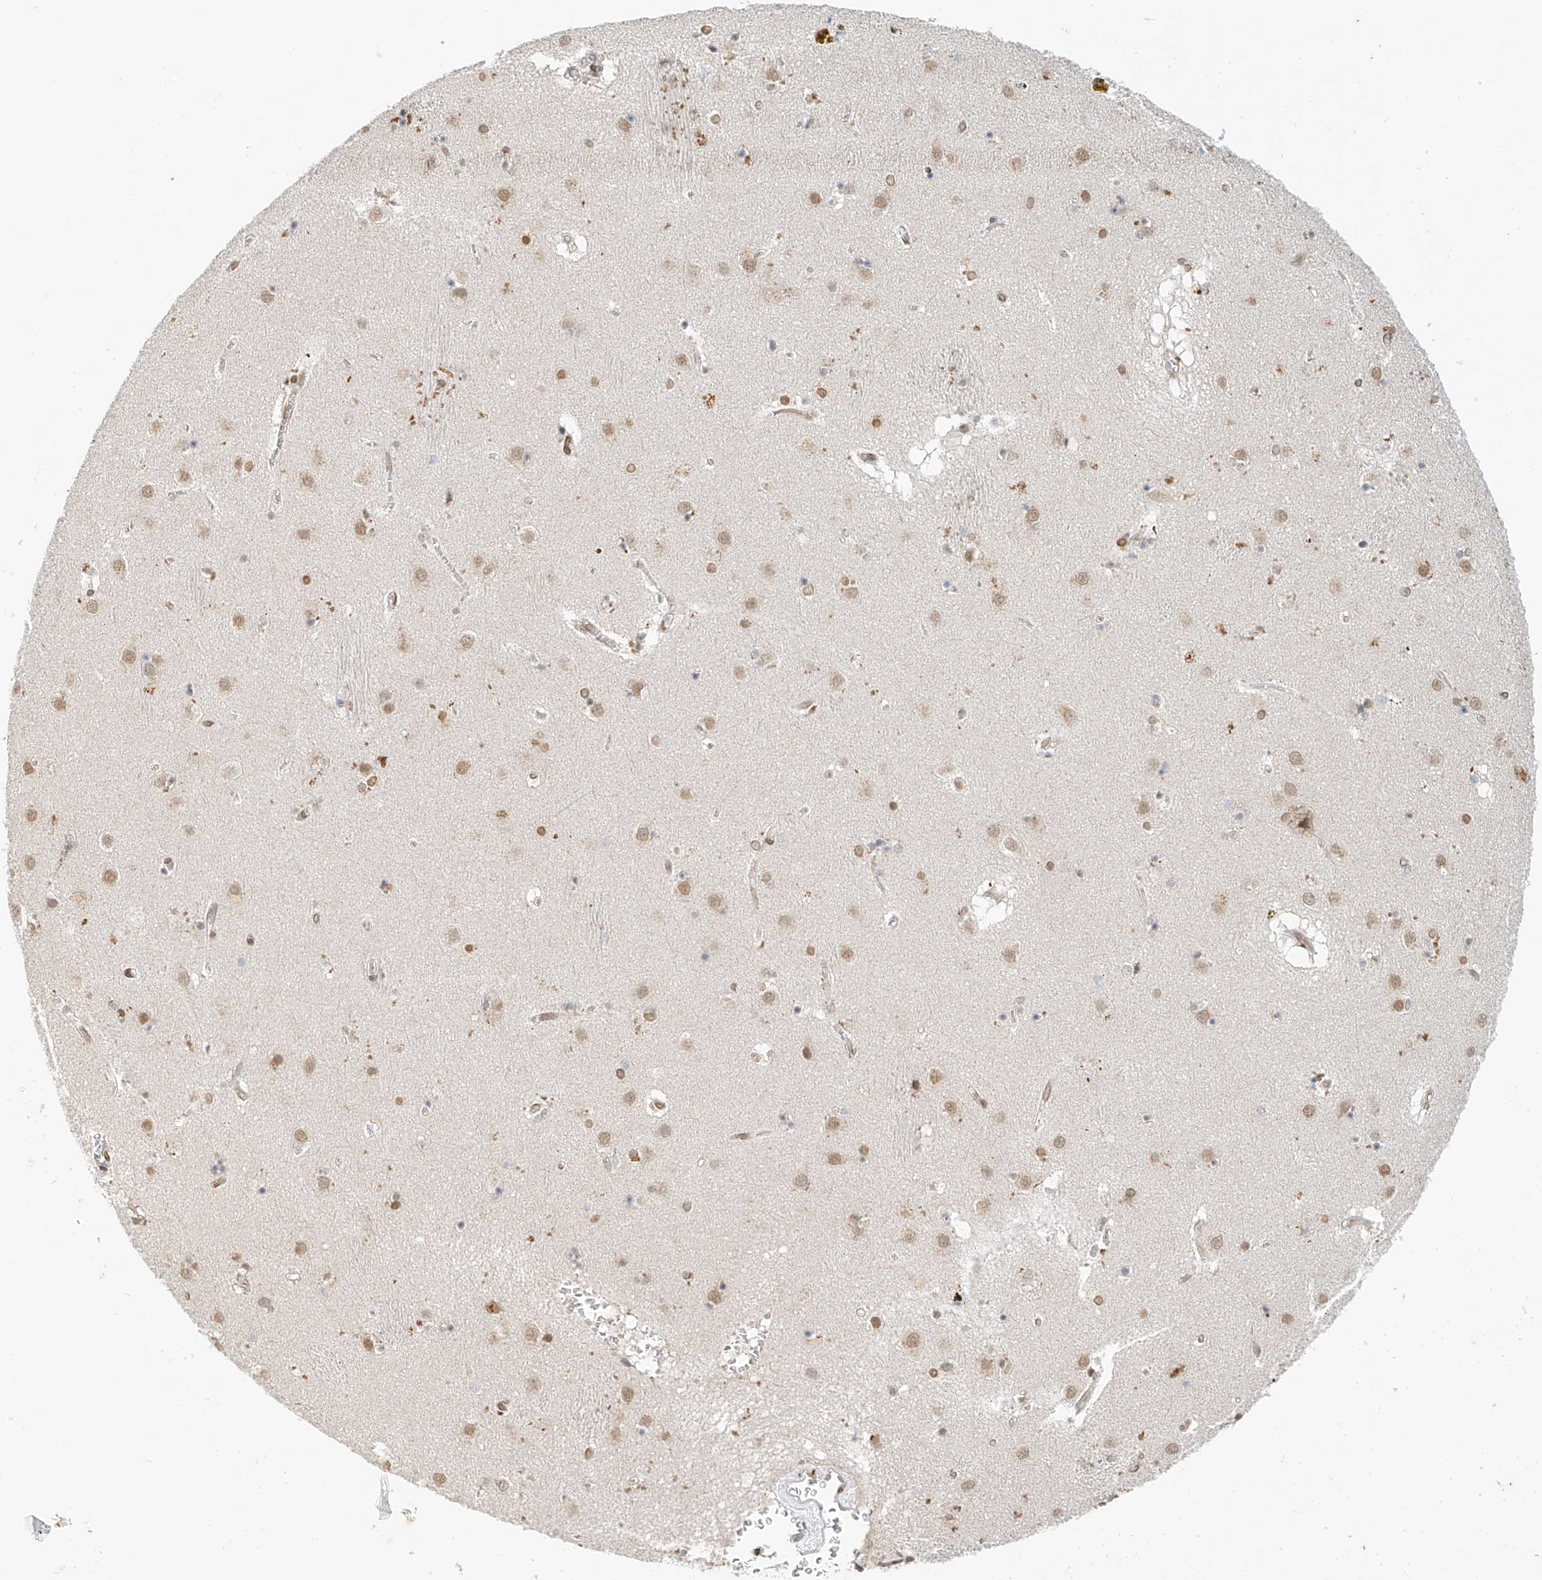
{"staining": {"intensity": "weak", "quantity": "25%-75%", "location": "cytoplasmic/membranous,nuclear"}, "tissue": "caudate", "cell_type": "Glial cells", "image_type": "normal", "snomed": [{"axis": "morphology", "description": "Normal tissue, NOS"}, {"axis": "topography", "description": "Lateral ventricle wall"}], "caption": "High-magnification brightfield microscopy of benign caudate stained with DAB (brown) and counterstained with hematoxylin (blue). glial cells exhibit weak cytoplasmic/membranous,nuclear staining is identified in approximately25%-75% of cells.", "gene": "STARD9", "patient": {"sex": "male", "age": 70}}